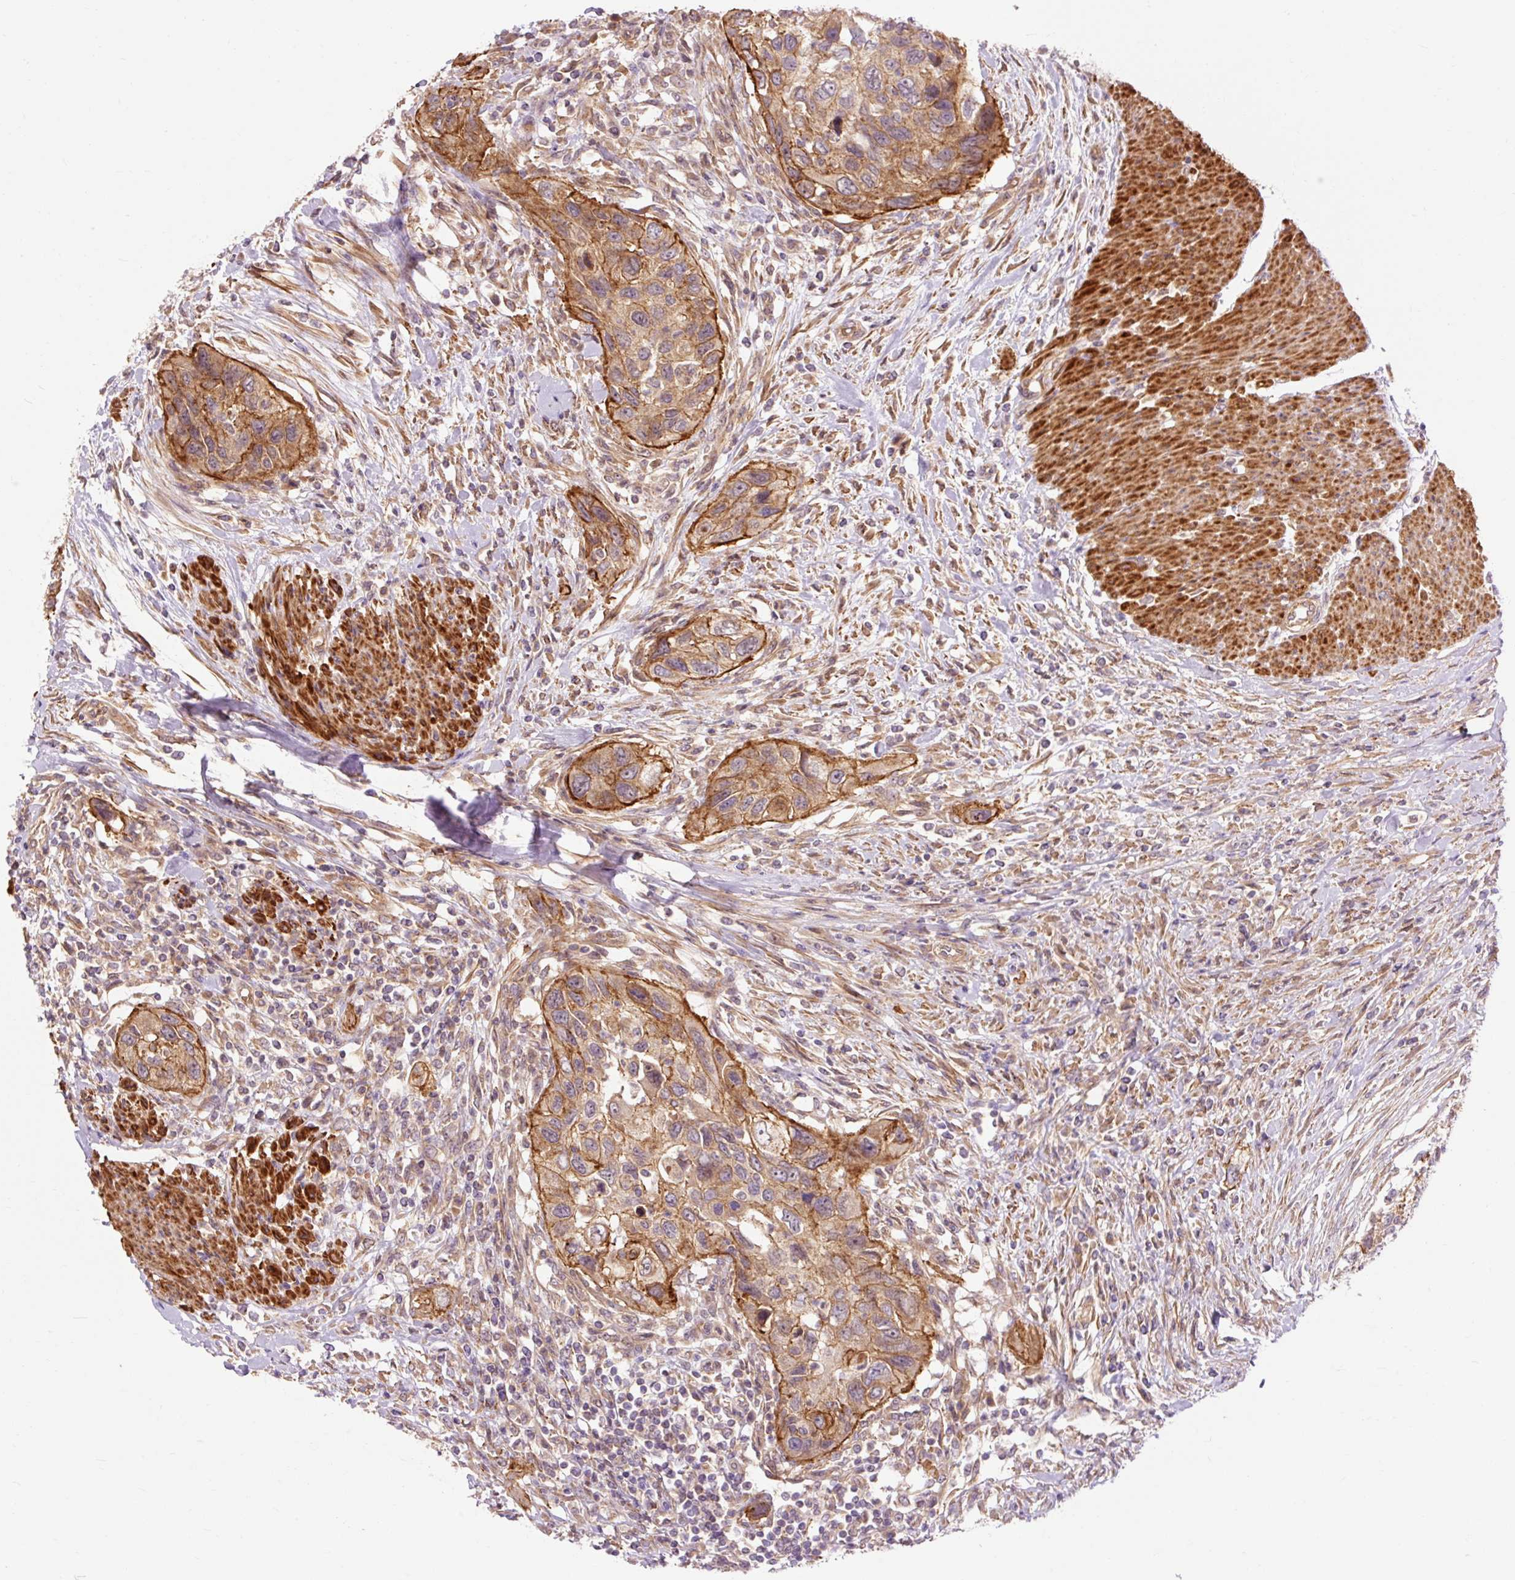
{"staining": {"intensity": "moderate", "quantity": "25%-75%", "location": "cytoplasmic/membranous"}, "tissue": "urothelial cancer", "cell_type": "Tumor cells", "image_type": "cancer", "snomed": [{"axis": "morphology", "description": "Urothelial carcinoma, High grade"}, {"axis": "topography", "description": "Urinary bladder"}], "caption": "This photomicrograph reveals immunohistochemistry (IHC) staining of high-grade urothelial carcinoma, with medium moderate cytoplasmic/membranous staining in approximately 25%-75% of tumor cells.", "gene": "RIPOR3", "patient": {"sex": "female", "age": 60}}